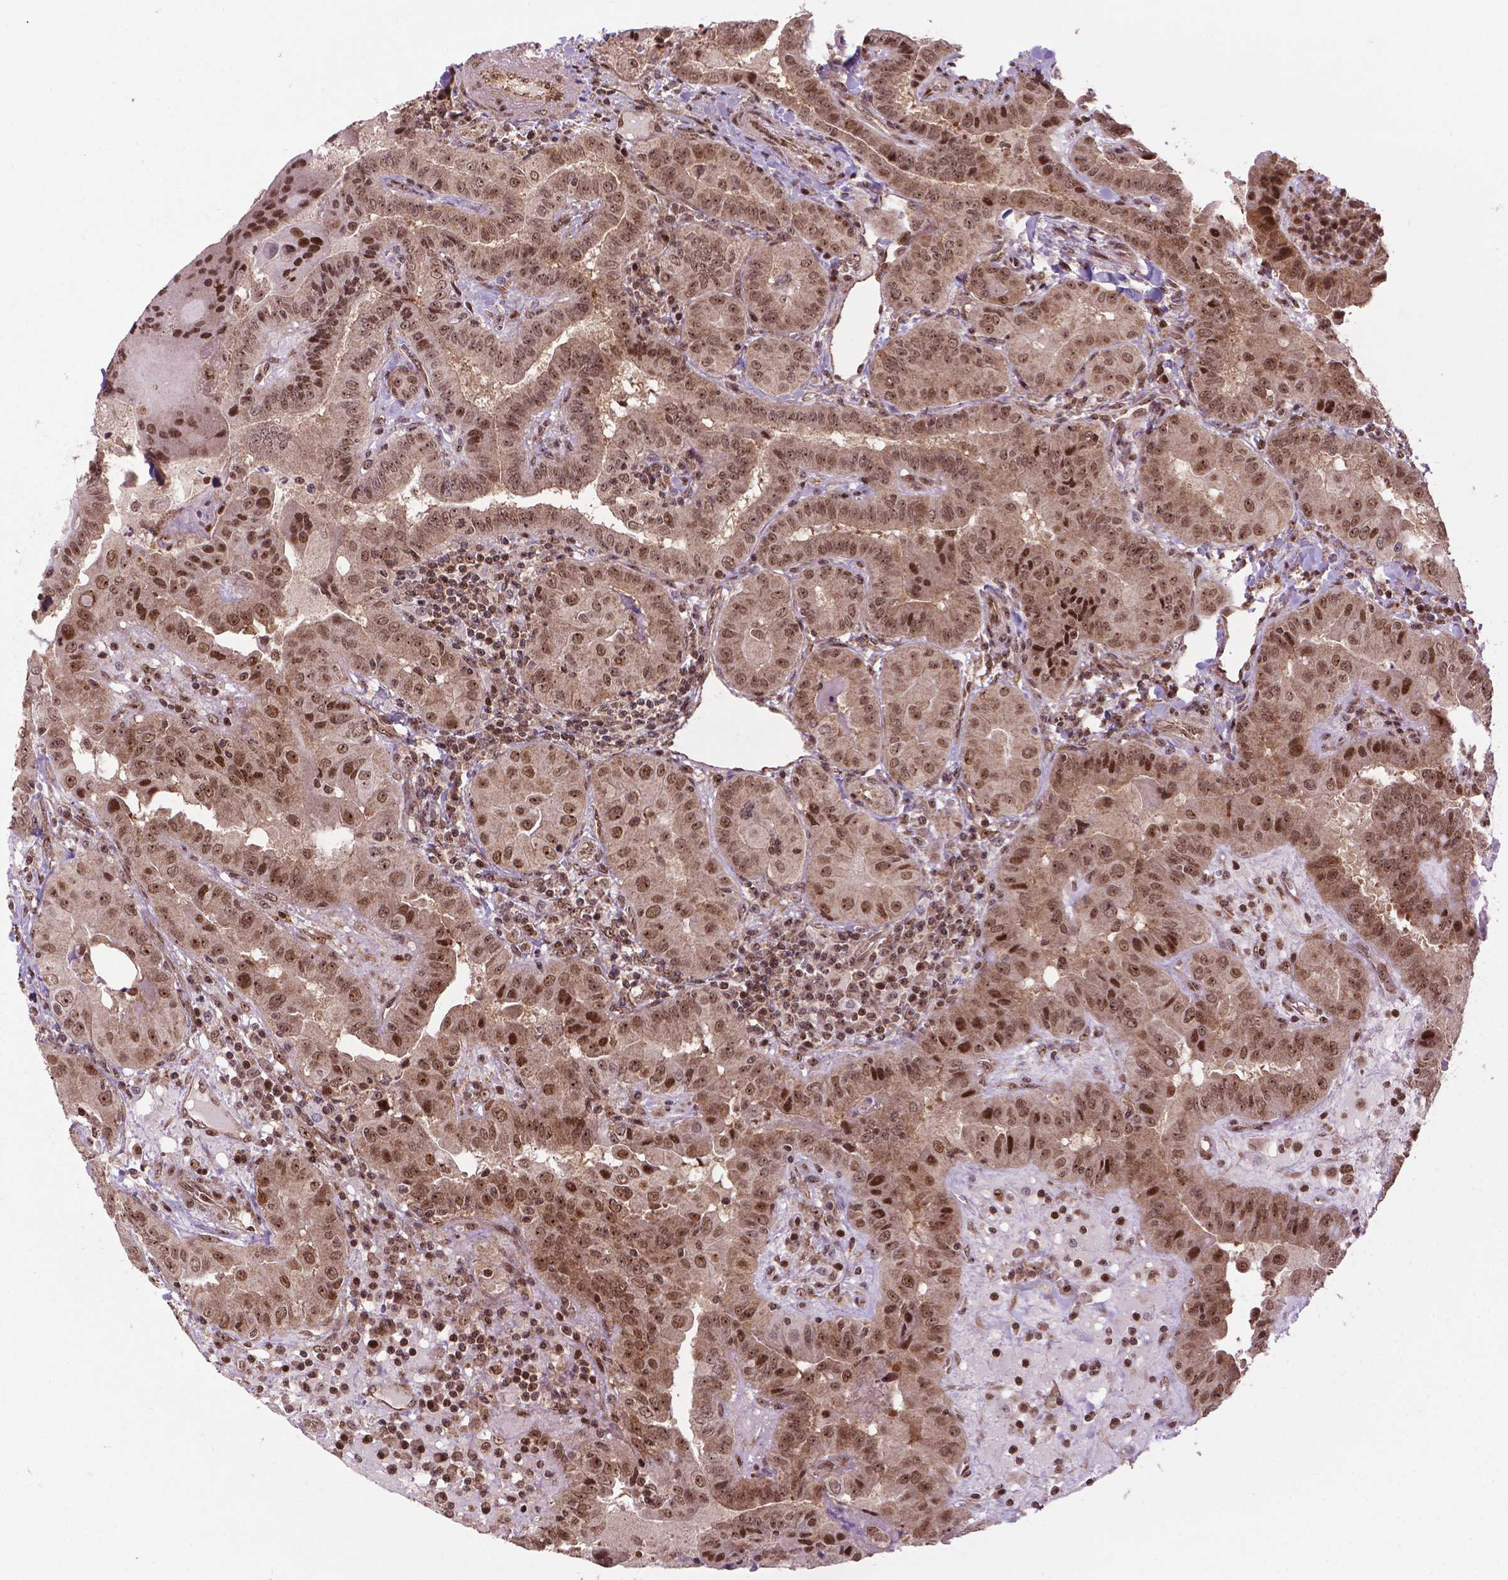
{"staining": {"intensity": "moderate", "quantity": ">75%", "location": "nuclear"}, "tissue": "thyroid cancer", "cell_type": "Tumor cells", "image_type": "cancer", "snomed": [{"axis": "morphology", "description": "Papillary adenocarcinoma, NOS"}, {"axis": "topography", "description": "Thyroid gland"}], "caption": "Tumor cells reveal medium levels of moderate nuclear expression in about >75% of cells in human thyroid papillary adenocarcinoma.", "gene": "CSNK2A1", "patient": {"sex": "female", "age": 37}}